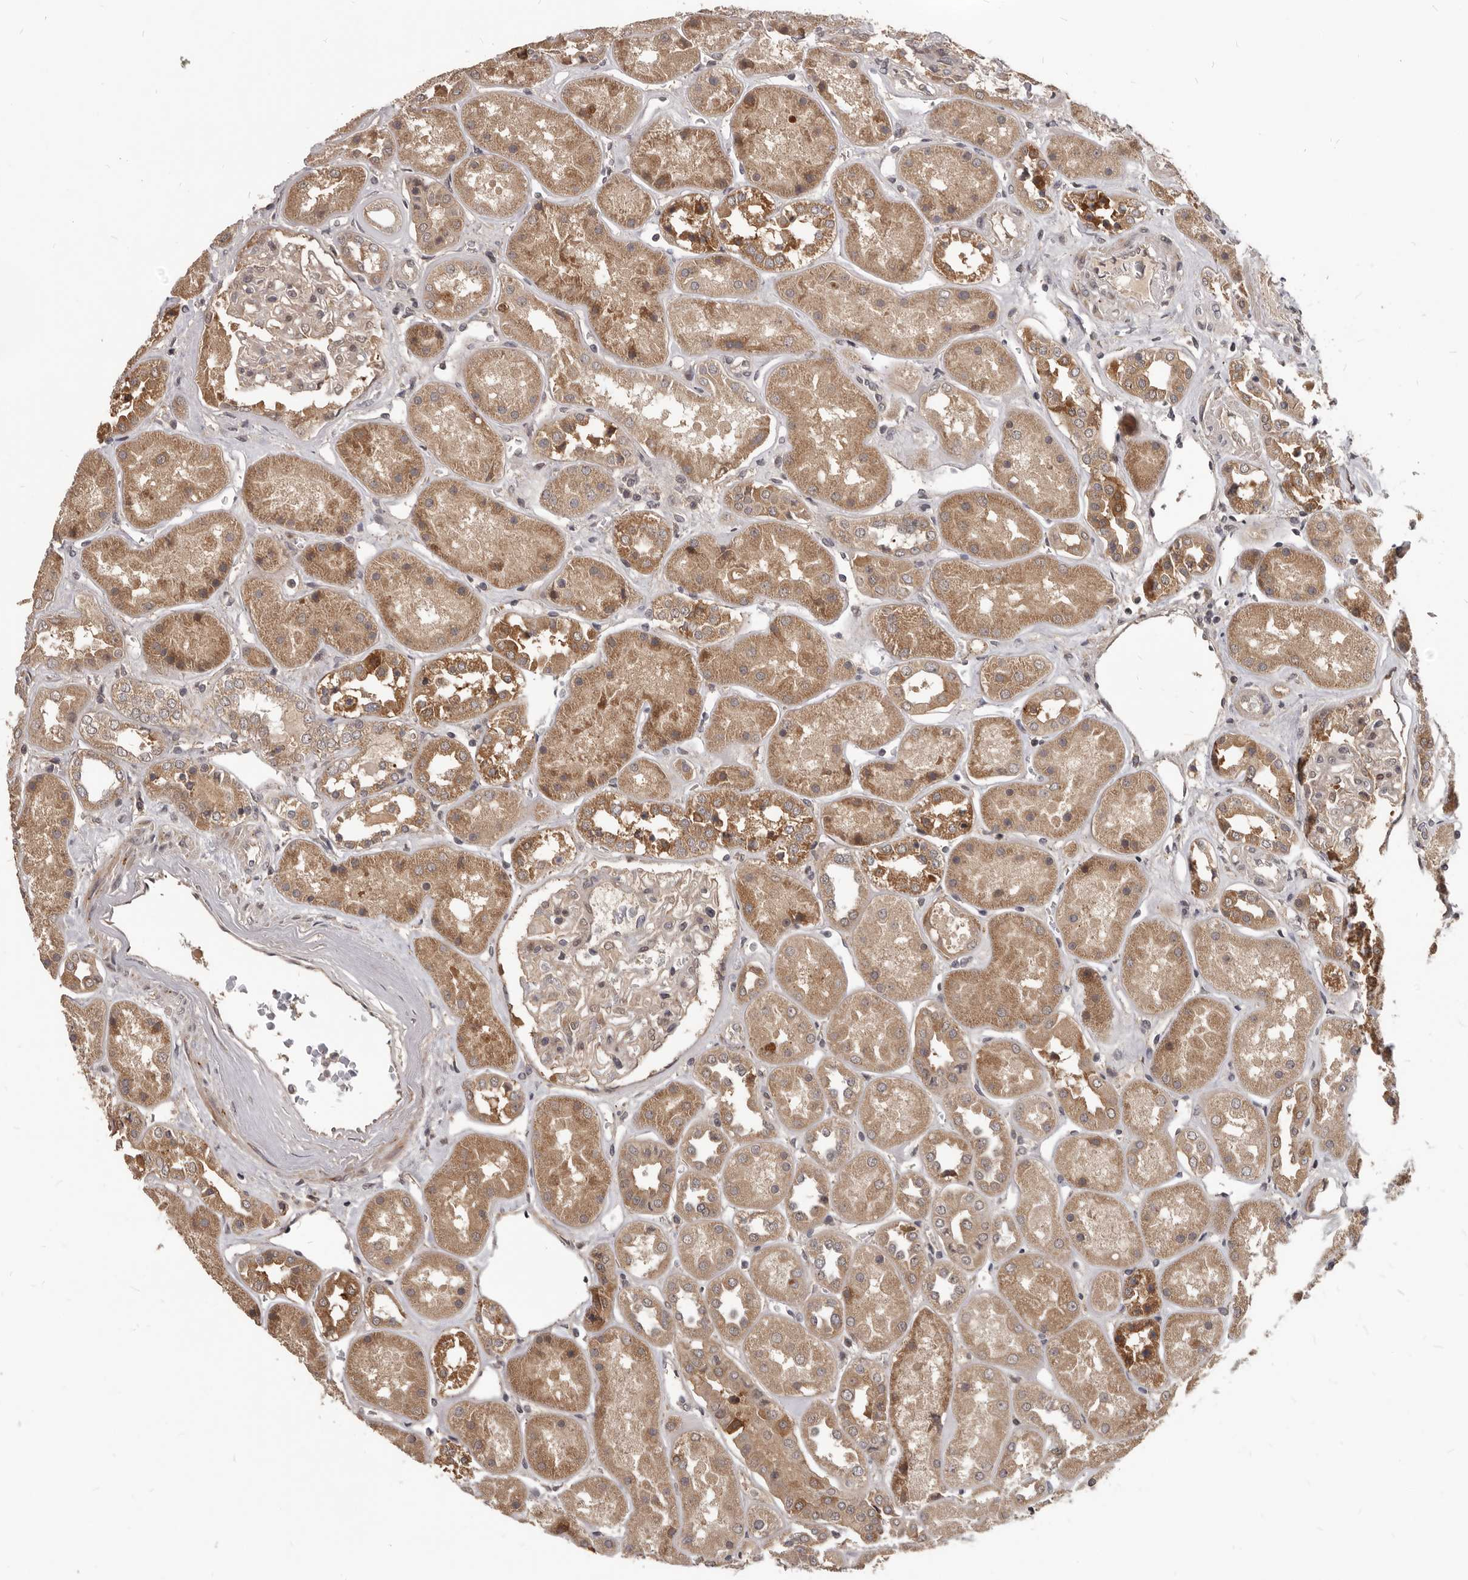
{"staining": {"intensity": "moderate", "quantity": "<25%", "location": "cytoplasmic/membranous"}, "tissue": "kidney", "cell_type": "Cells in glomeruli", "image_type": "normal", "snomed": [{"axis": "morphology", "description": "Normal tissue, NOS"}, {"axis": "topography", "description": "Kidney"}], "caption": "Protein analysis of unremarkable kidney shows moderate cytoplasmic/membranous staining in about <25% of cells in glomeruli.", "gene": "GABPB2", "patient": {"sex": "male", "age": 70}}